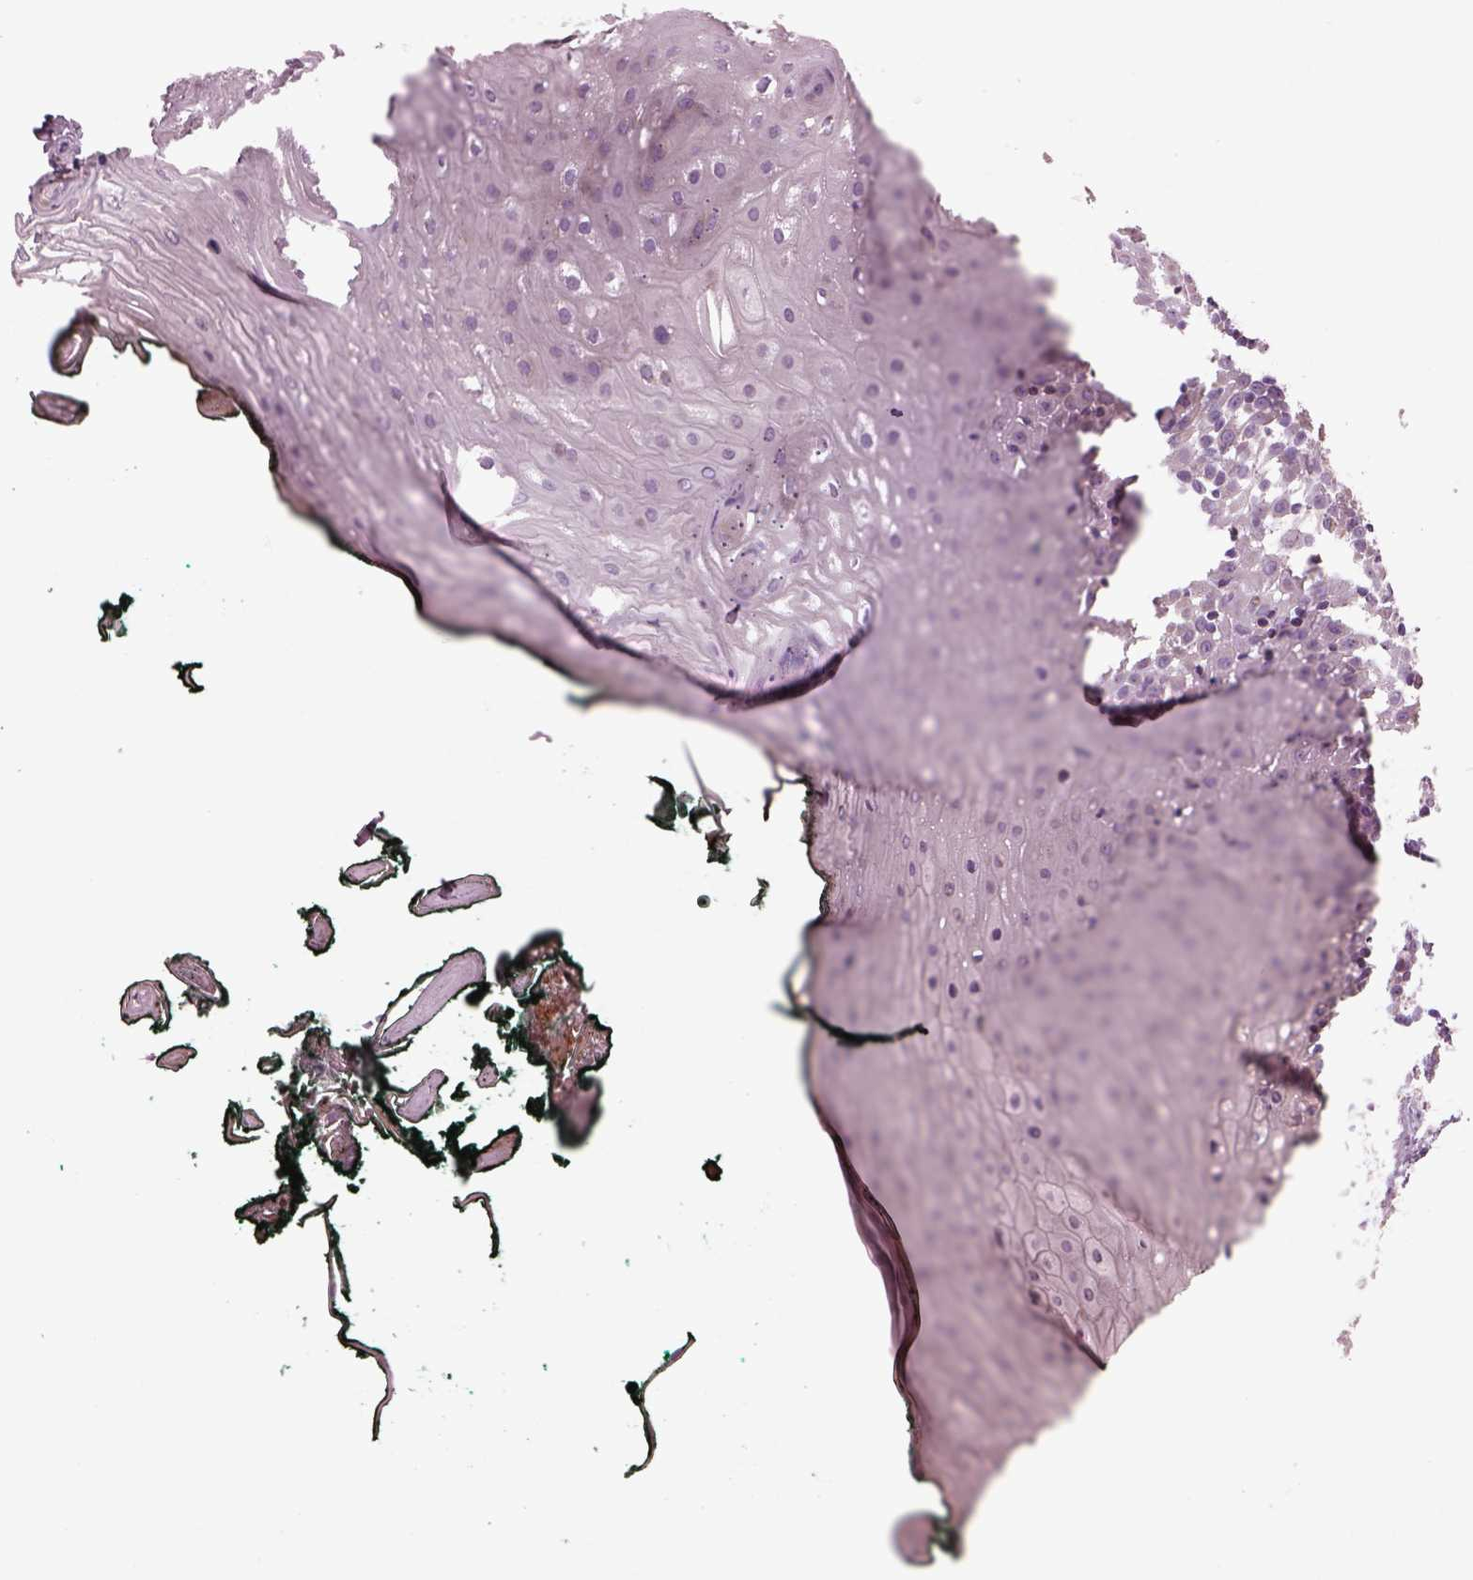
{"staining": {"intensity": "negative", "quantity": "none", "location": "none"}, "tissue": "oral mucosa", "cell_type": "Squamous epithelial cells", "image_type": "normal", "snomed": [{"axis": "morphology", "description": "Normal tissue, NOS"}, {"axis": "topography", "description": "Oral tissue"}, {"axis": "topography", "description": "Head-Neck"}], "caption": "High power microscopy image of an immunohistochemistry (IHC) photomicrograph of normal oral mucosa, revealing no significant expression in squamous epithelial cells. (DAB immunohistochemistry (IHC) visualized using brightfield microscopy, high magnification).", "gene": "SPATA7", "patient": {"sex": "female", "age": 68}}